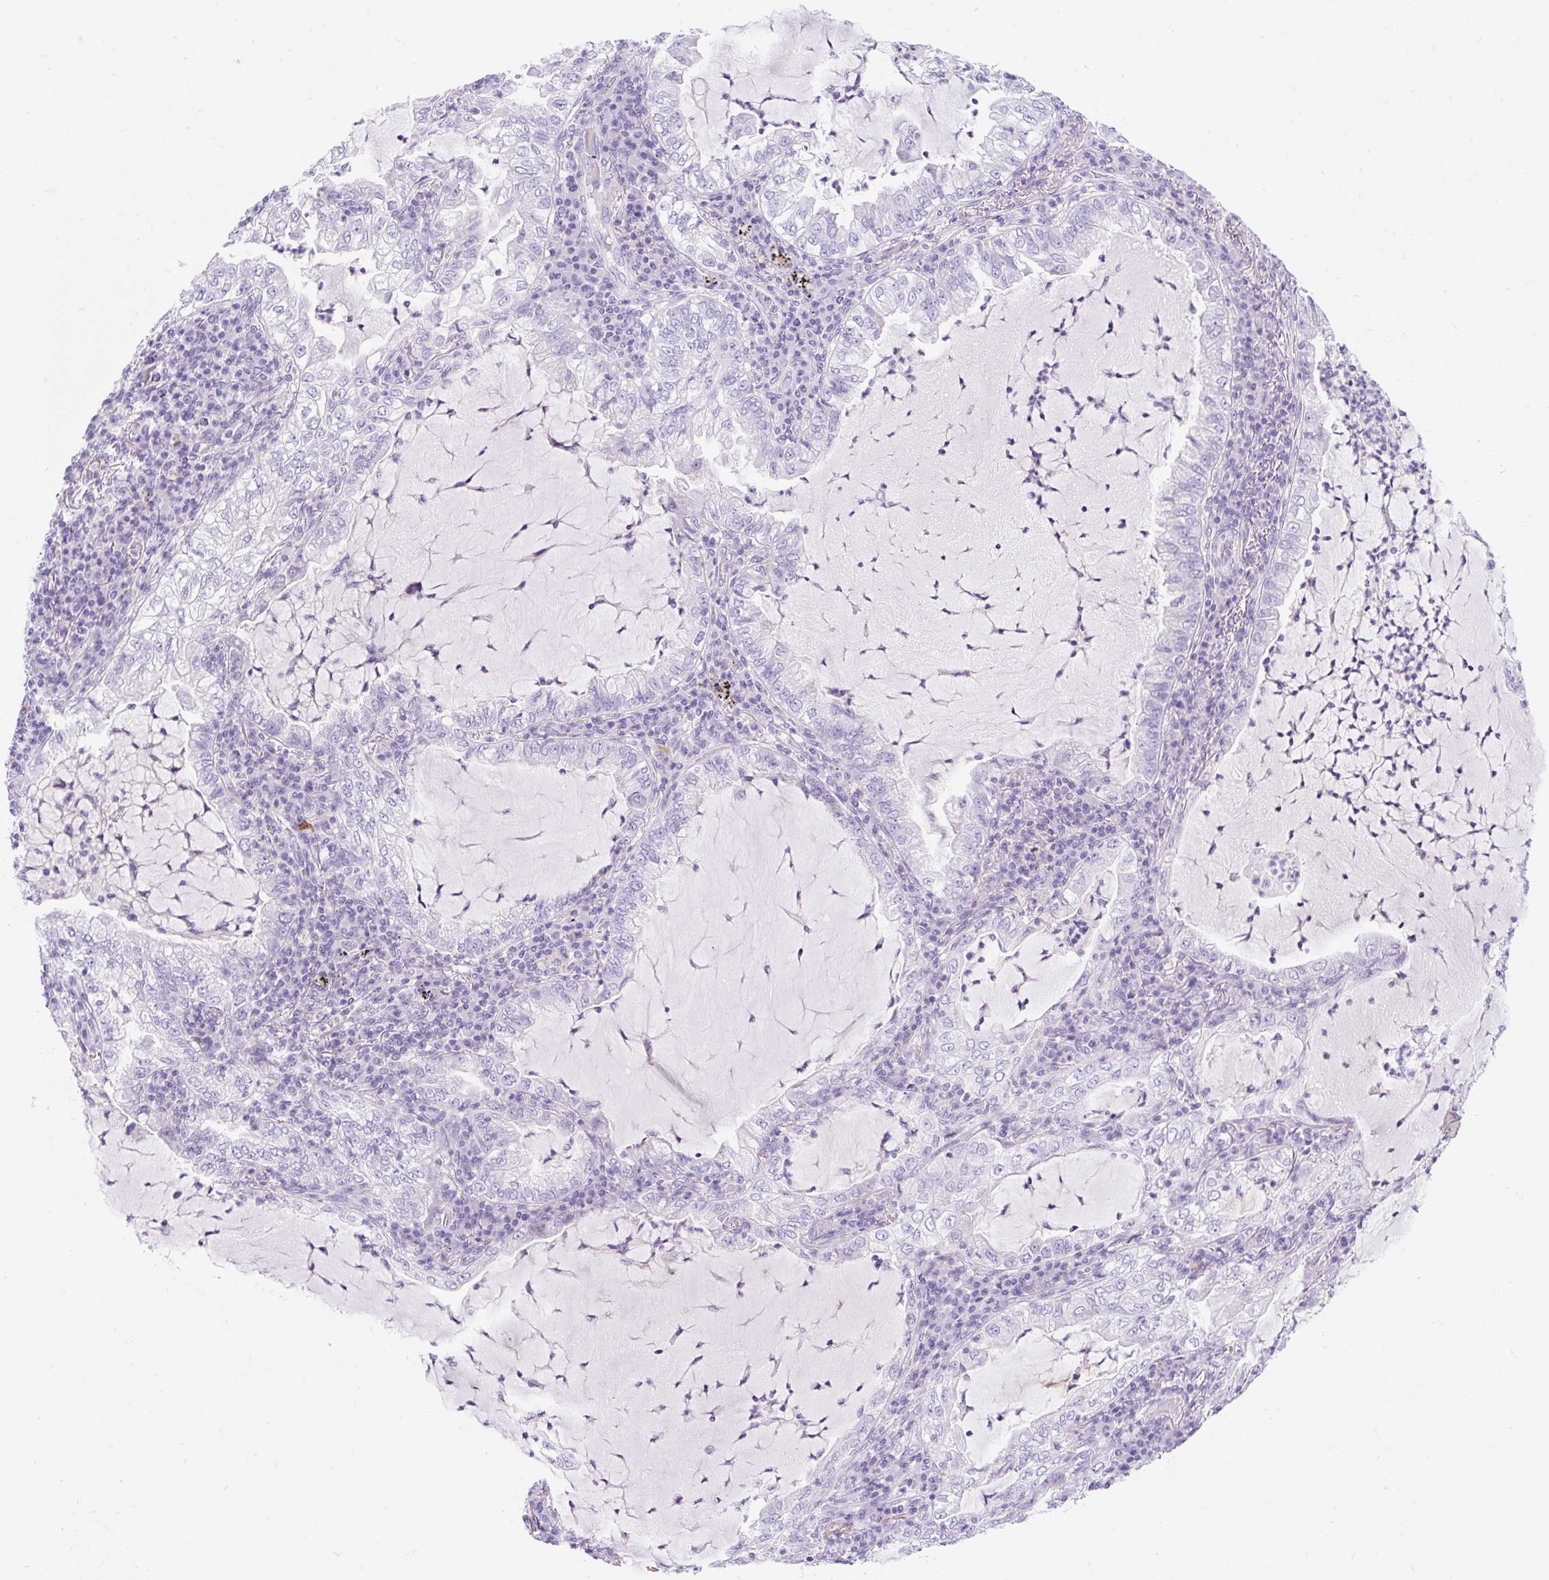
{"staining": {"intensity": "negative", "quantity": "none", "location": "none"}, "tissue": "lung cancer", "cell_type": "Tumor cells", "image_type": "cancer", "snomed": [{"axis": "morphology", "description": "Adenocarcinoma, NOS"}, {"axis": "topography", "description": "Lung"}], "caption": "A micrograph of lung cancer (adenocarcinoma) stained for a protein exhibits no brown staining in tumor cells.", "gene": "SLC28A1", "patient": {"sex": "female", "age": 73}}